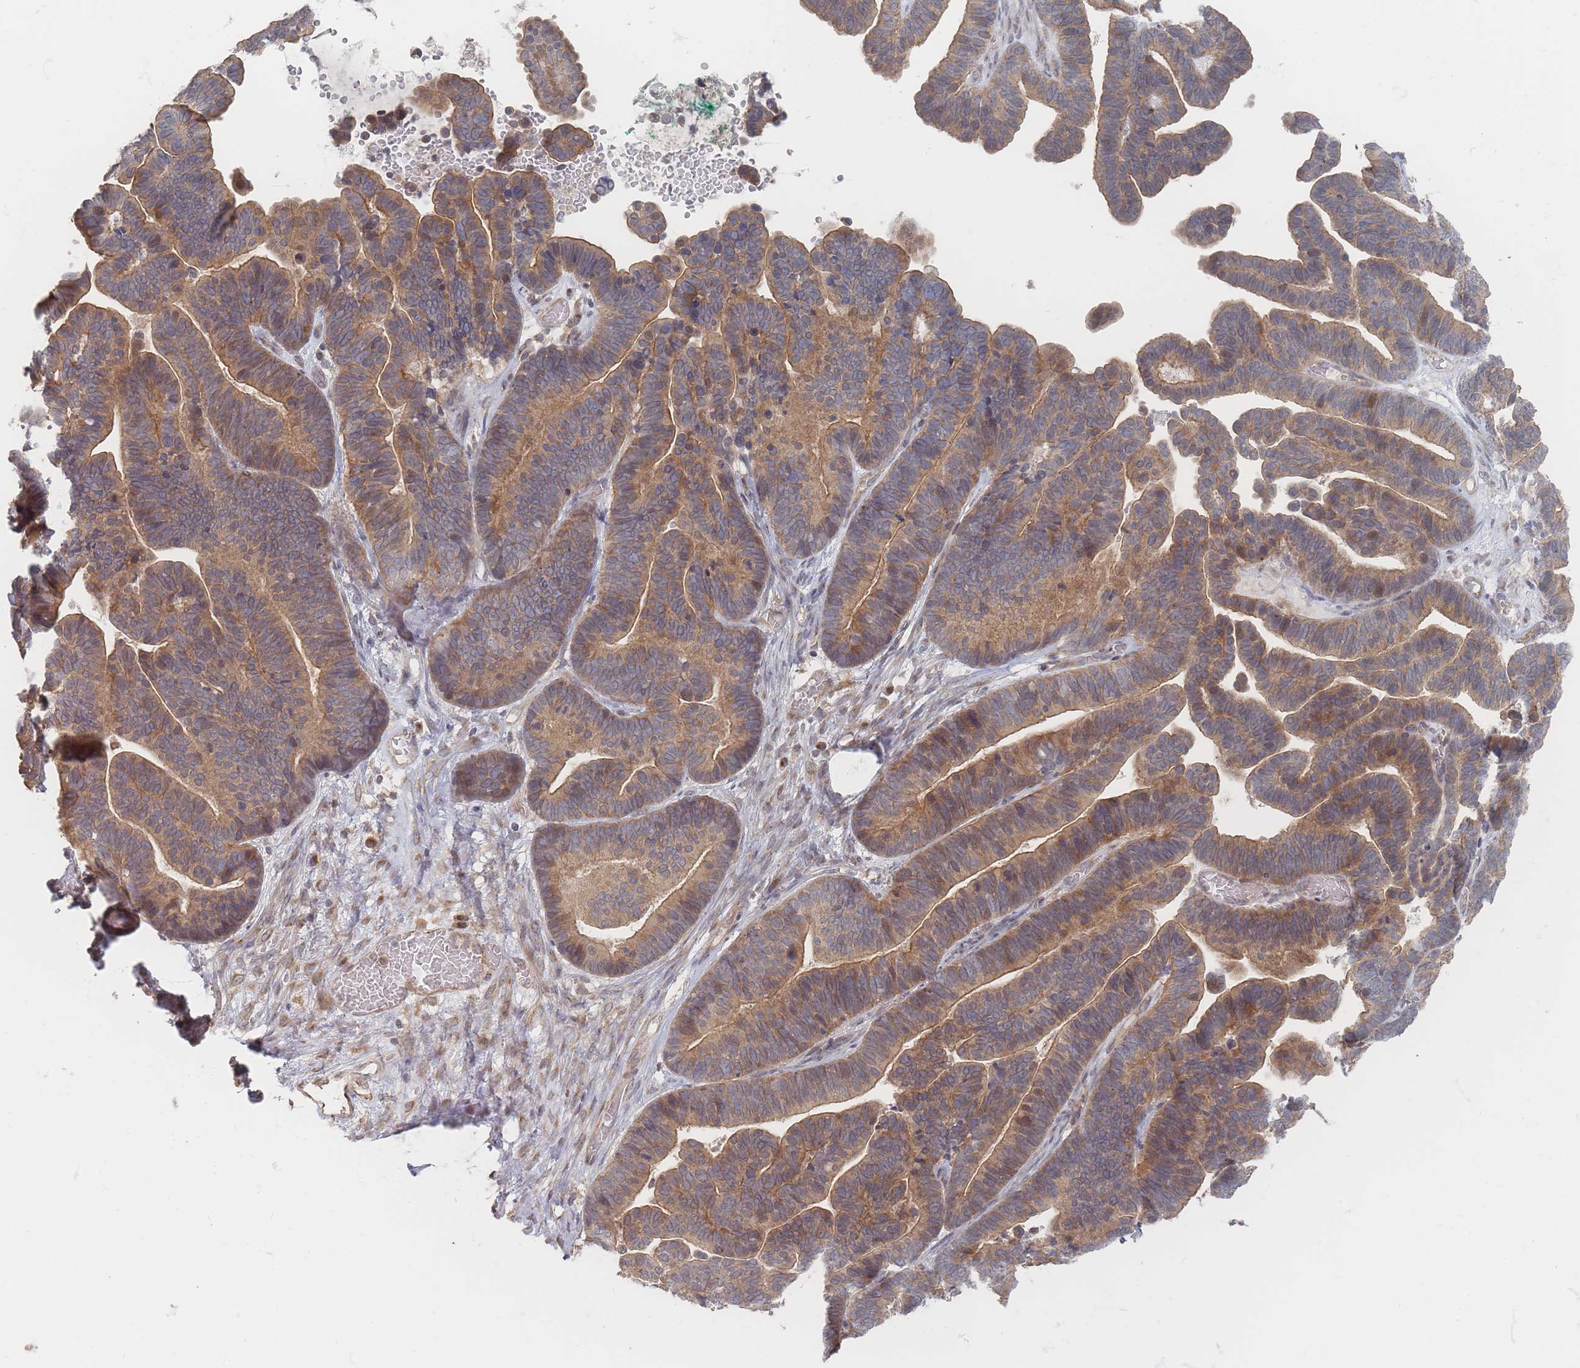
{"staining": {"intensity": "moderate", "quantity": ">75%", "location": "cytoplasmic/membranous"}, "tissue": "ovarian cancer", "cell_type": "Tumor cells", "image_type": "cancer", "snomed": [{"axis": "morphology", "description": "Cystadenocarcinoma, serous, NOS"}, {"axis": "topography", "description": "Ovary"}], "caption": "Immunohistochemical staining of ovarian serous cystadenocarcinoma shows moderate cytoplasmic/membranous protein positivity in approximately >75% of tumor cells.", "gene": "GLE1", "patient": {"sex": "female", "age": 56}}